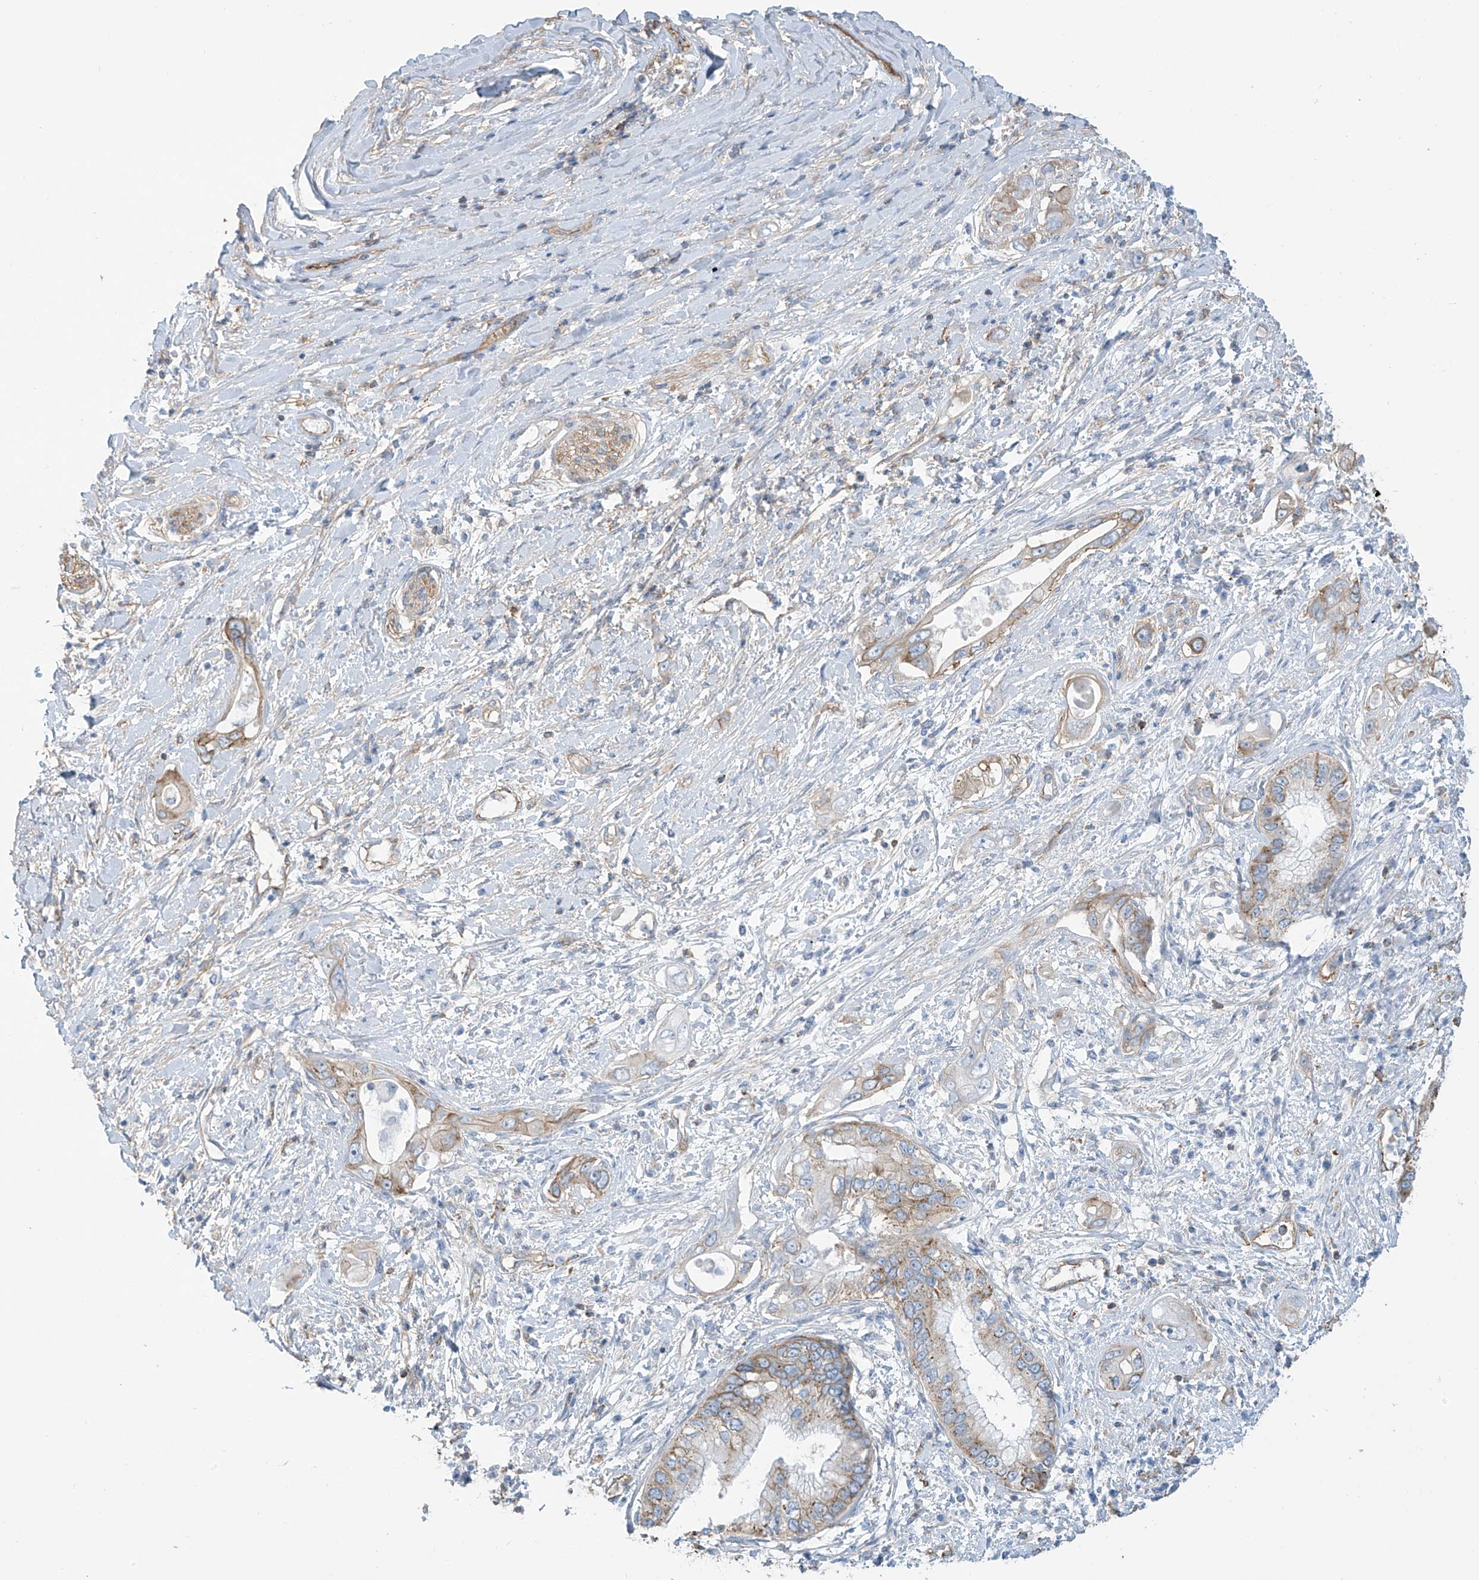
{"staining": {"intensity": "weak", "quantity": ">75%", "location": "cytoplasmic/membranous"}, "tissue": "pancreatic cancer", "cell_type": "Tumor cells", "image_type": "cancer", "snomed": [{"axis": "morphology", "description": "Inflammation, NOS"}, {"axis": "morphology", "description": "Adenocarcinoma, NOS"}, {"axis": "topography", "description": "Pancreas"}], "caption": "Weak cytoplasmic/membranous protein positivity is present in about >75% of tumor cells in pancreatic adenocarcinoma. The staining was performed using DAB (3,3'-diaminobenzidine) to visualize the protein expression in brown, while the nuclei were stained in blue with hematoxylin (Magnification: 20x).", "gene": "ZNF846", "patient": {"sex": "female", "age": 56}}